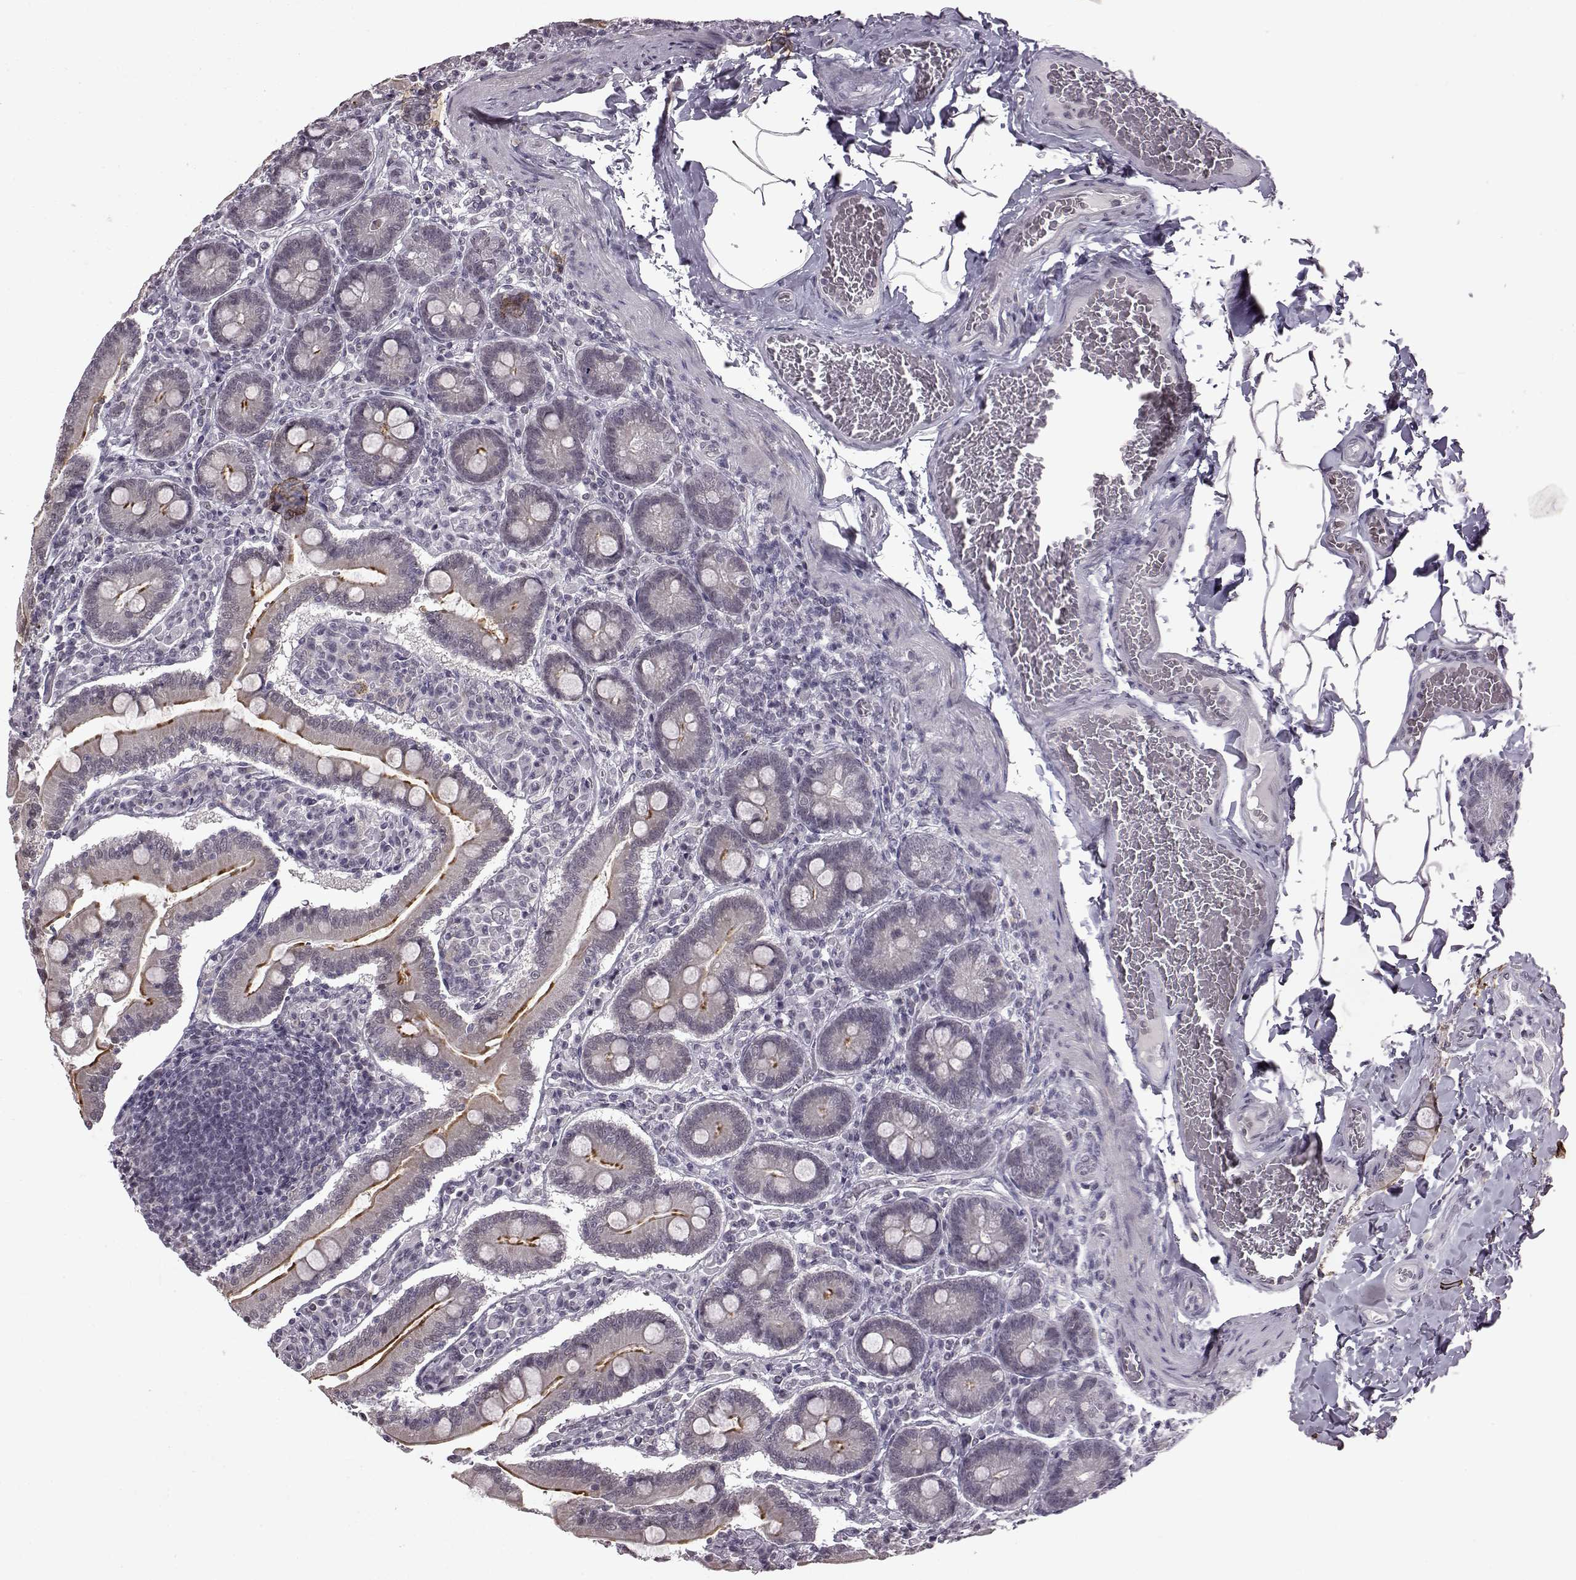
{"staining": {"intensity": "strong", "quantity": "25%-75%", "location": "cytoplasmic/membranous"}, "tissue": "small intestine", "cell_type": "Glandular cells", "image_type": "normal", "snomed": [{"axis": "morphology", "description": "Normal tissue, NOS"}, {"axis": "topography", "description": "Small intestine"}], "caption": "Protein expression analysis of normal human small intestine reveals strong cytoplasmic/membranous staining in approximately 25%-75% of glandular cells. (brown staining indicates protein expression, while blue staining denotes nuclei).", "gene": "SLC28A2", "patient": {"sex": "male", "age": 37}}